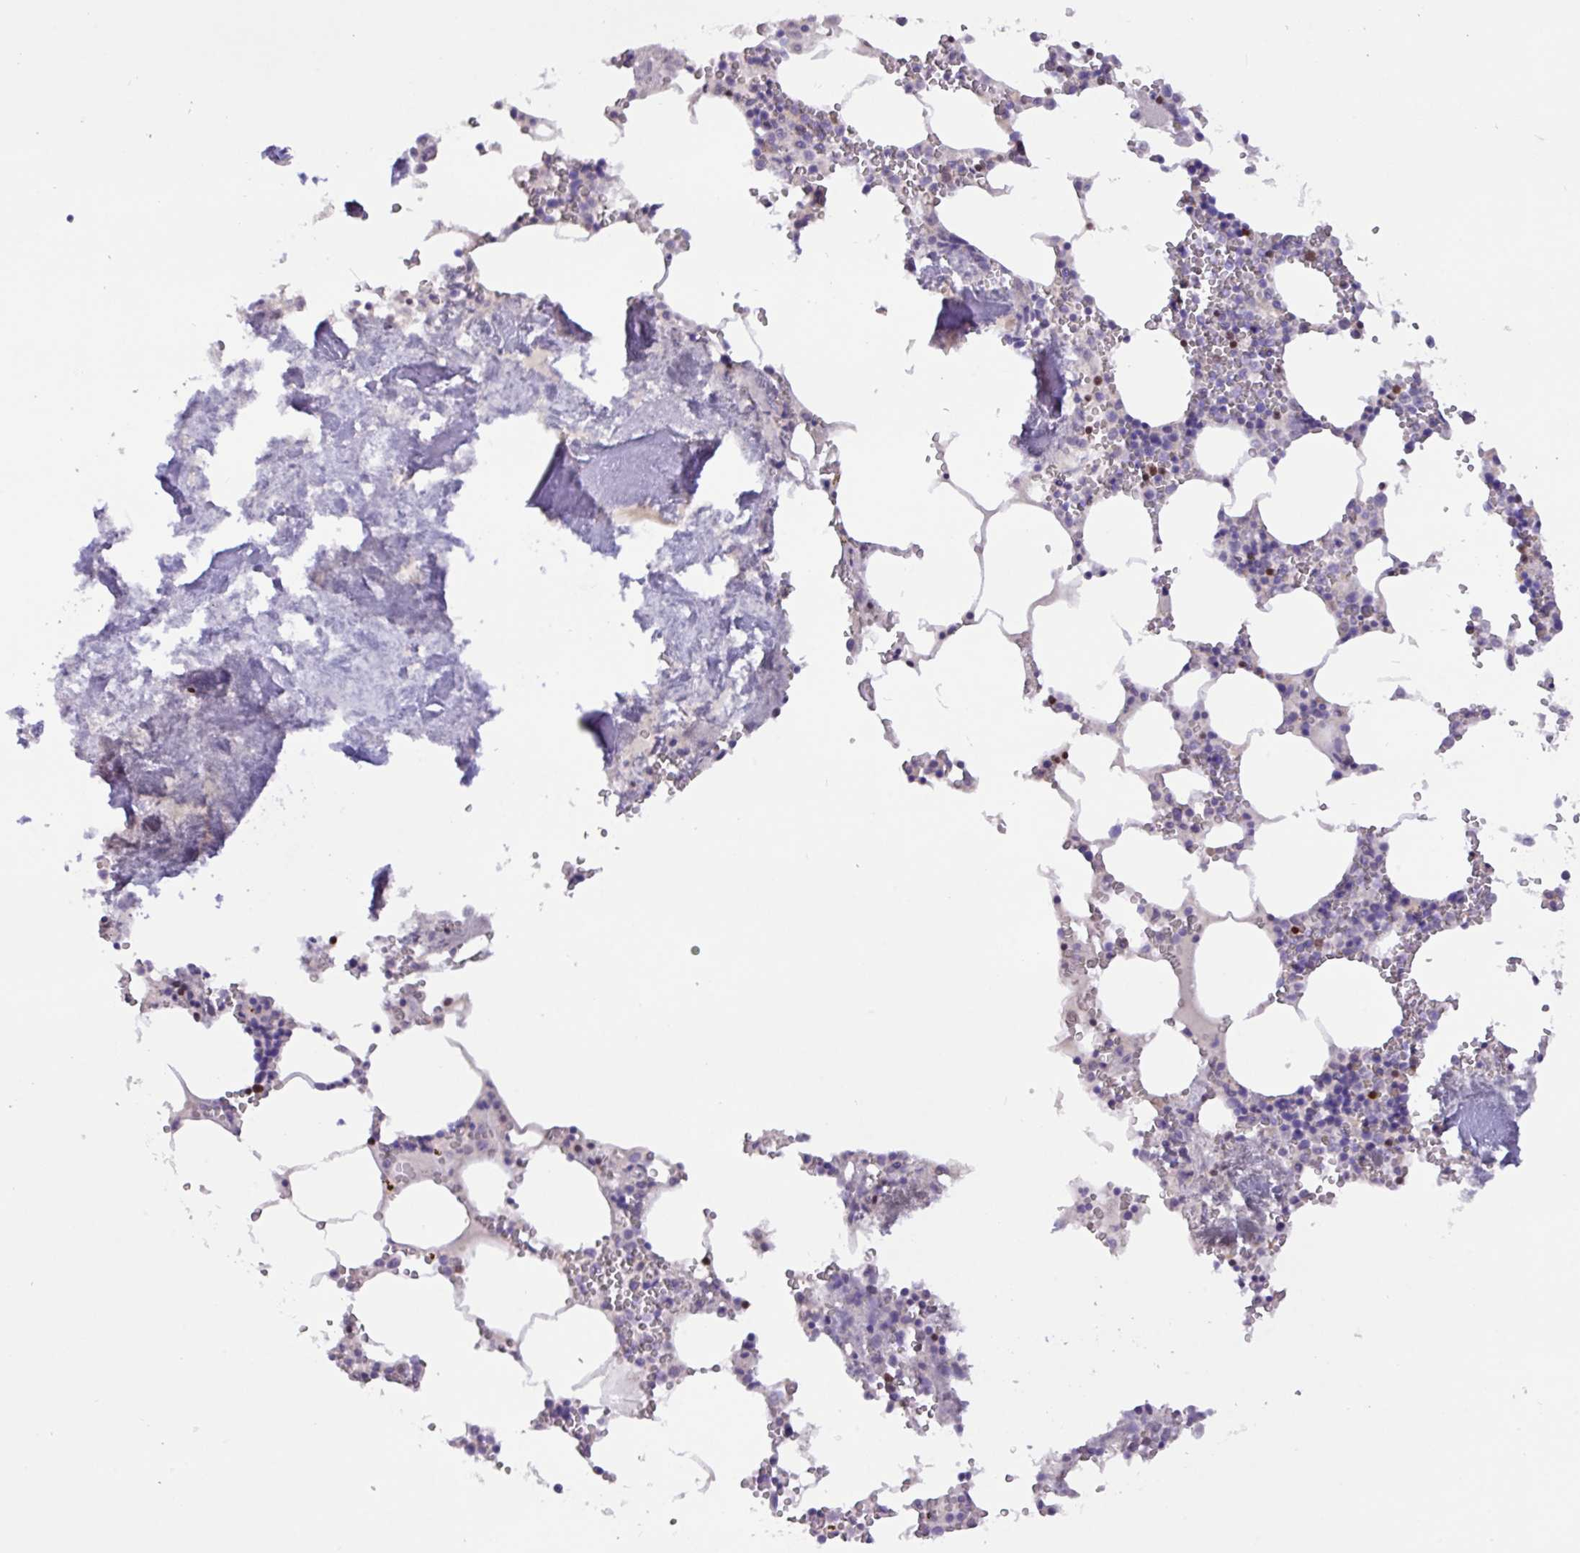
{"staining": {"intensity": "negative", "quantity": "none", "location": "none"}, "tissue": "bone marrow", "cell_type": "Hematopoietic cells", "image_type": "normal", "snomed": [{"axis": "morphology", "description": "Normal tissue, NOS"}, {"axis": "topography", "description": "Bone marrow"}], "caption": "Immunohistochemistry (IHC) micrograph of unremarkable bone marrow: bone marrow stained with DAB demonstrates no significant protein expression in hematopoietic cells.", "gene": "PAX8", "patient": {"sex": "male", "age": 54}}